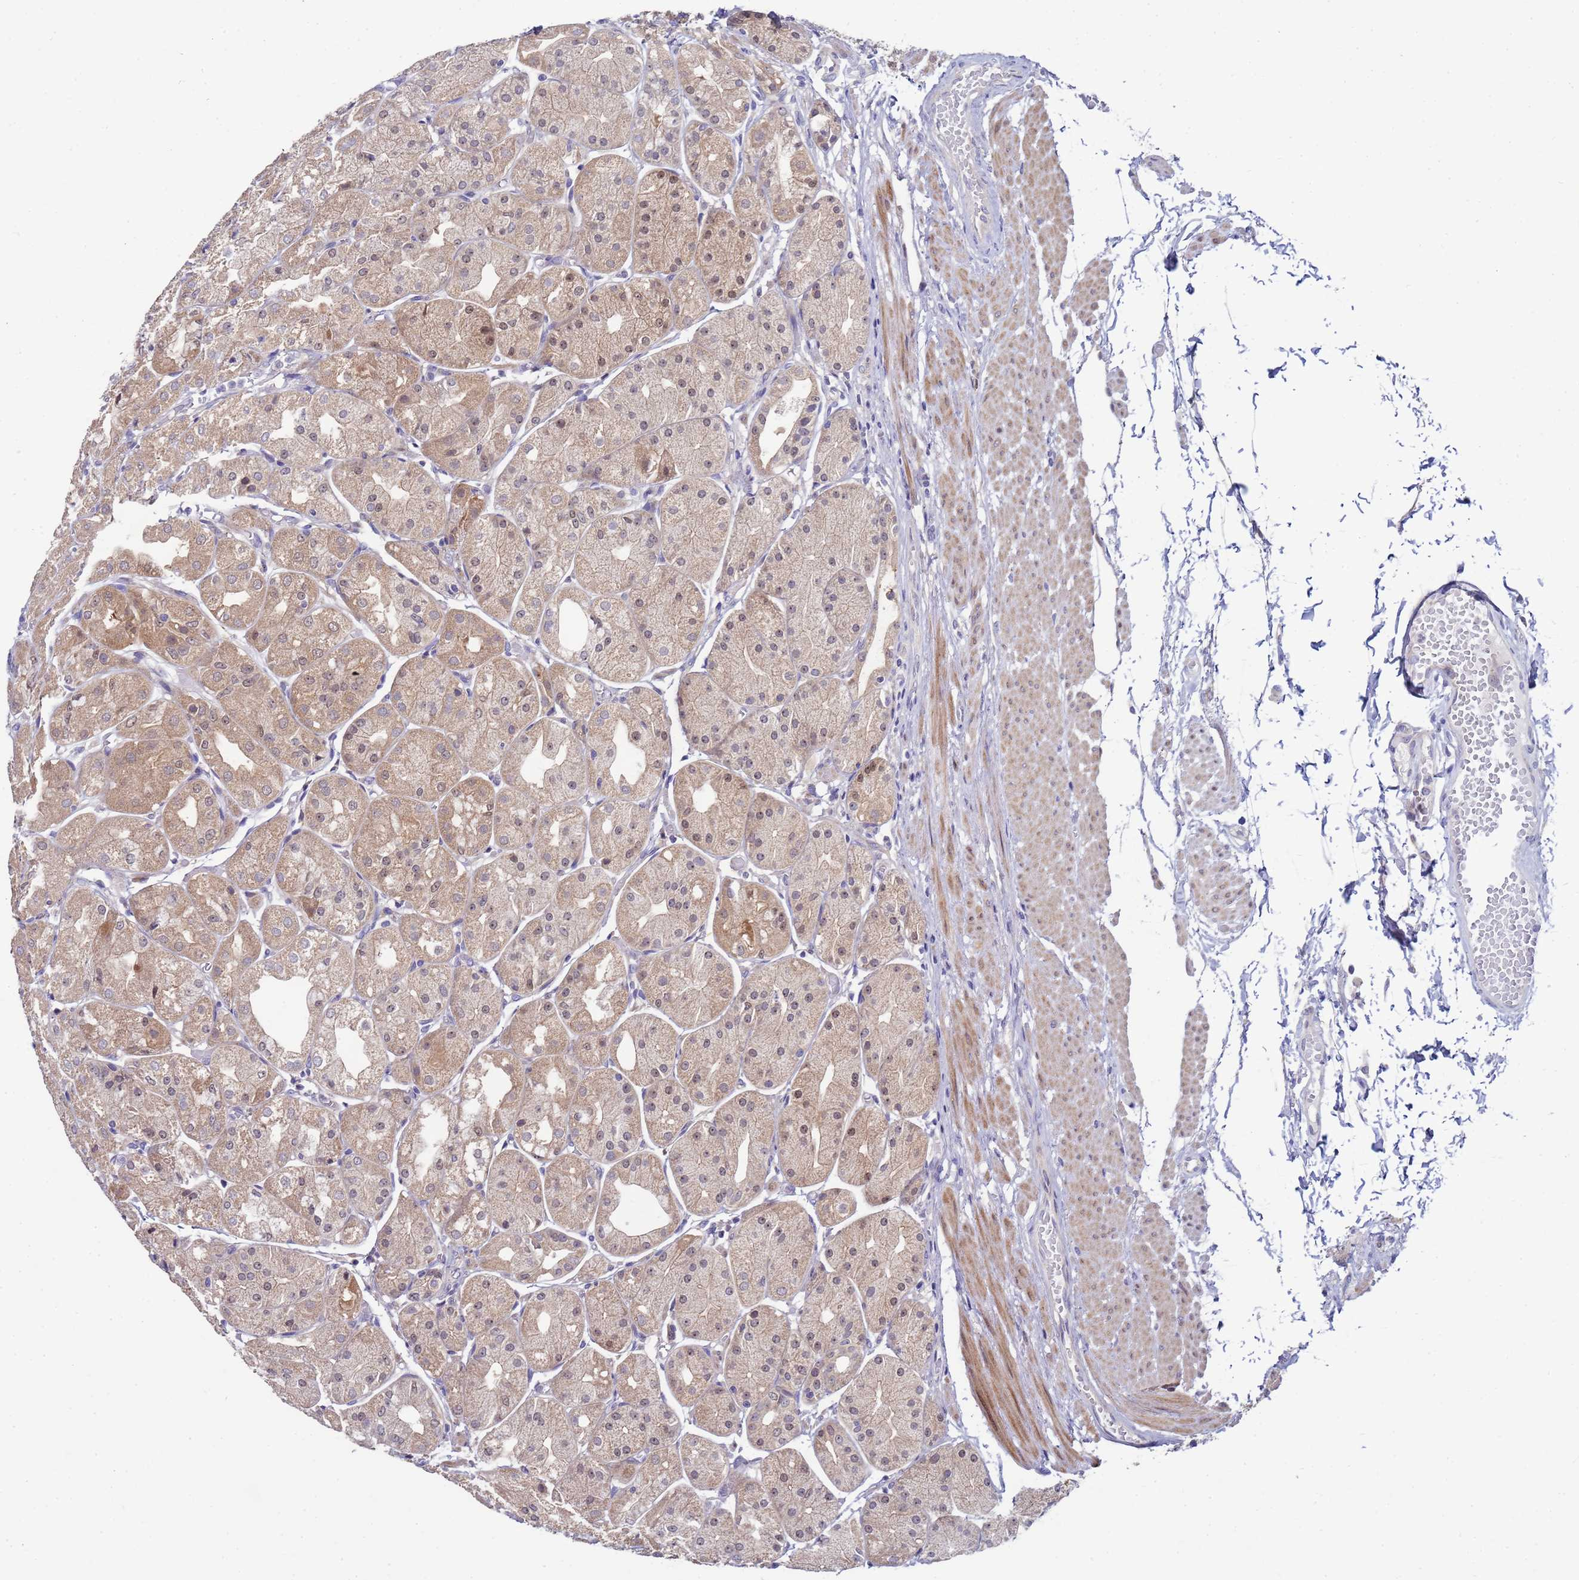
{"staining": {"intensity": "moderate", "quantity": "25%-75%", "location": "cytoplasmic/membranous,nuclear"}, "tissue": "stomach", "cell_type": "Glandular cells", "image_type": "normal", "snomed": [{"axis": "morphology", "description": "Normal tissue, NOS"}, {"axis": "topography", "description": "Stomach, upper"}], "caption": "Glandular cells display medium levels of moderate cytoplasmic/membranous,nuclear expression in about 25%-75% of cells in normal stomach.", "gene": "ENOSF1", "patient": {"sex": "male", "age": 72}}